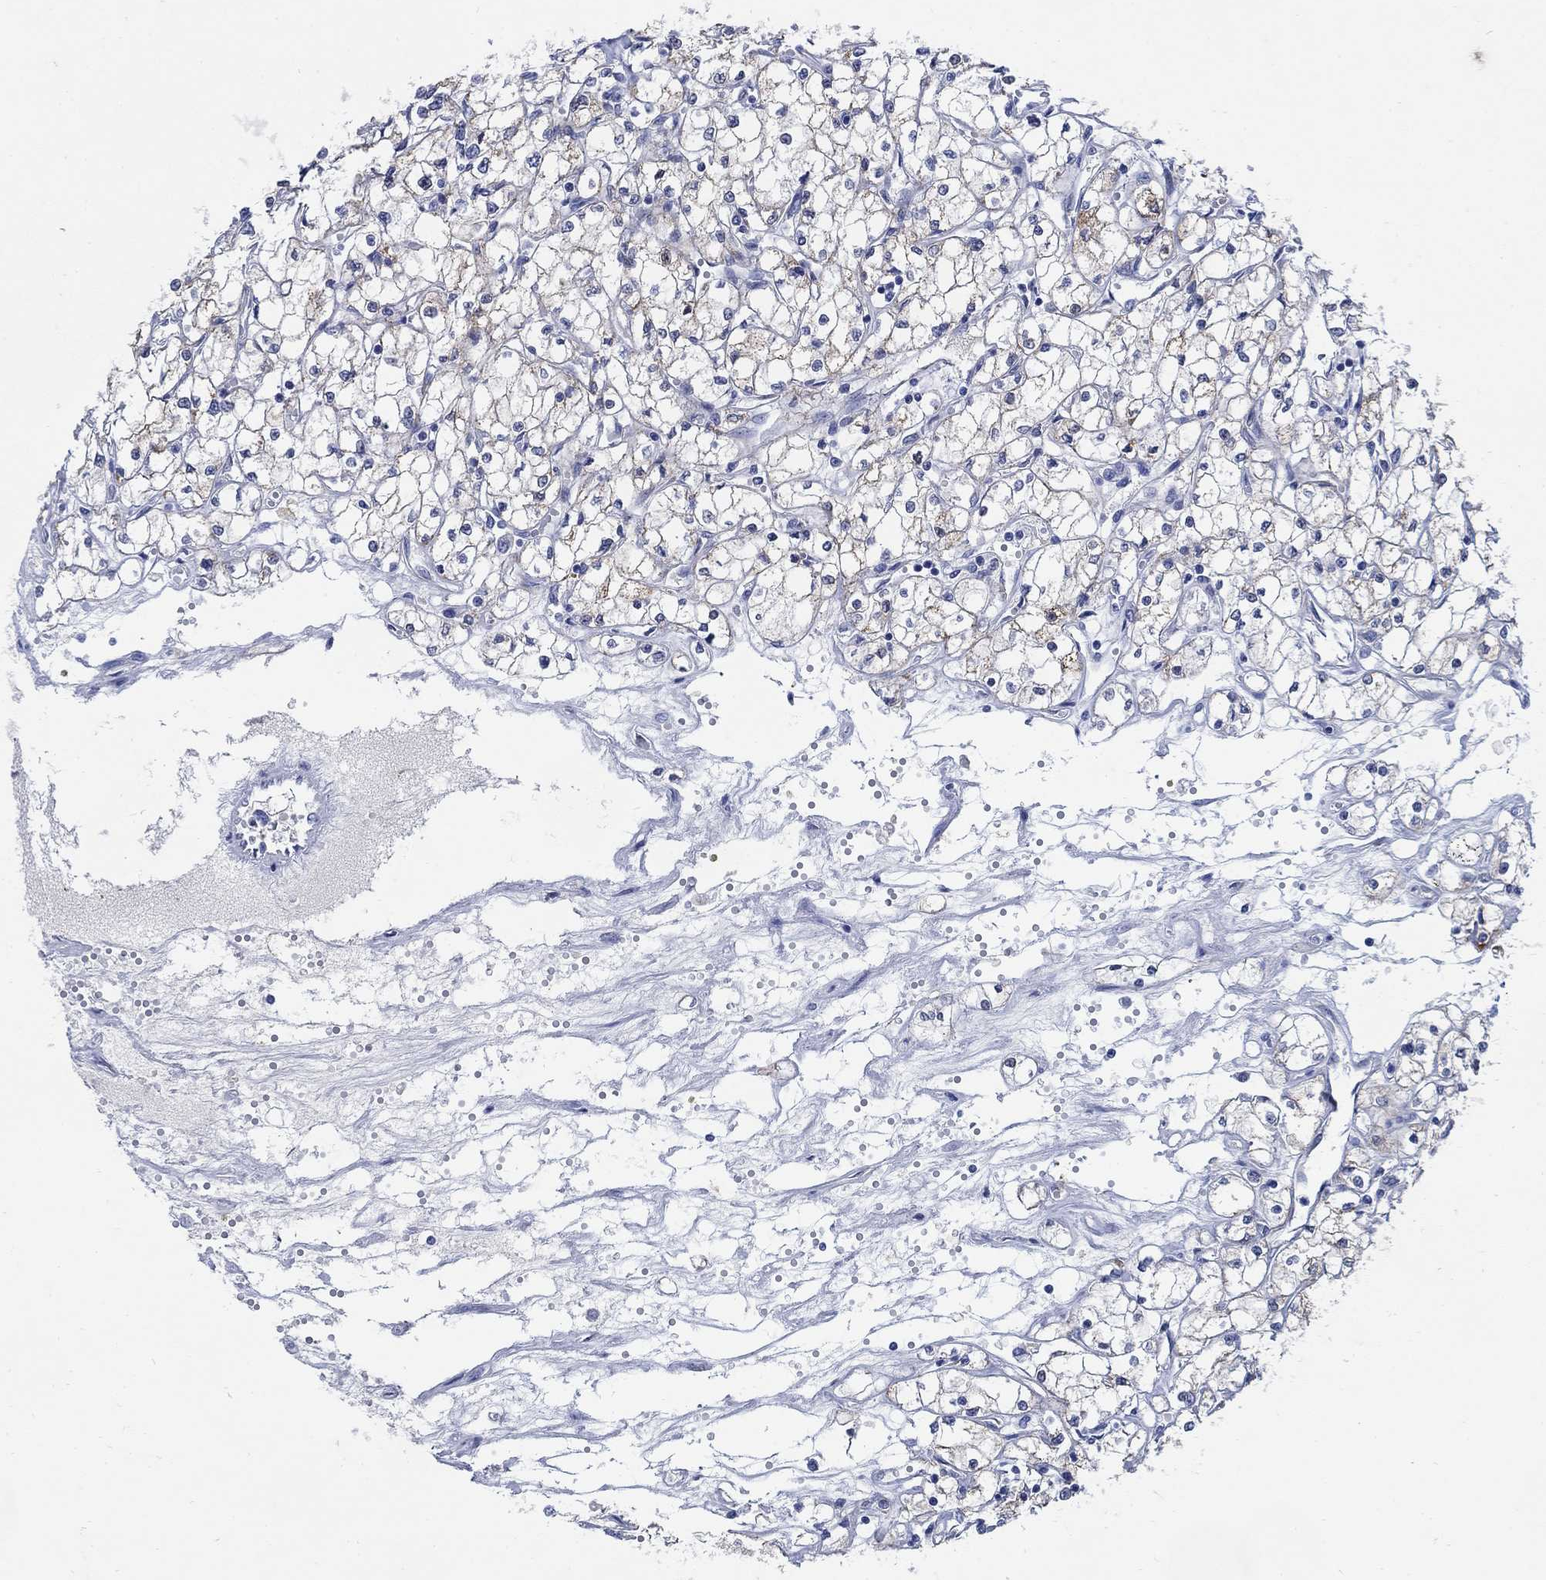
{"staining": {"intensity": "negative", "quantity": "none", "location": "none"}, "tissue": "renal cancer", "cell_type": "Tumor cells", "image_type": "cancer", "snomed": [{"axis": "morphology", "description": "Adenocarcinoma, NOS"}, {"axis": "topography", "description": "Kidney"}], "caption": "The IHC image has no significant positivity in tumor cells of renal adenocarcinoma tissue.", "gene": "ZDHHC14", "patient": {"sex": "male", "age": 67}}